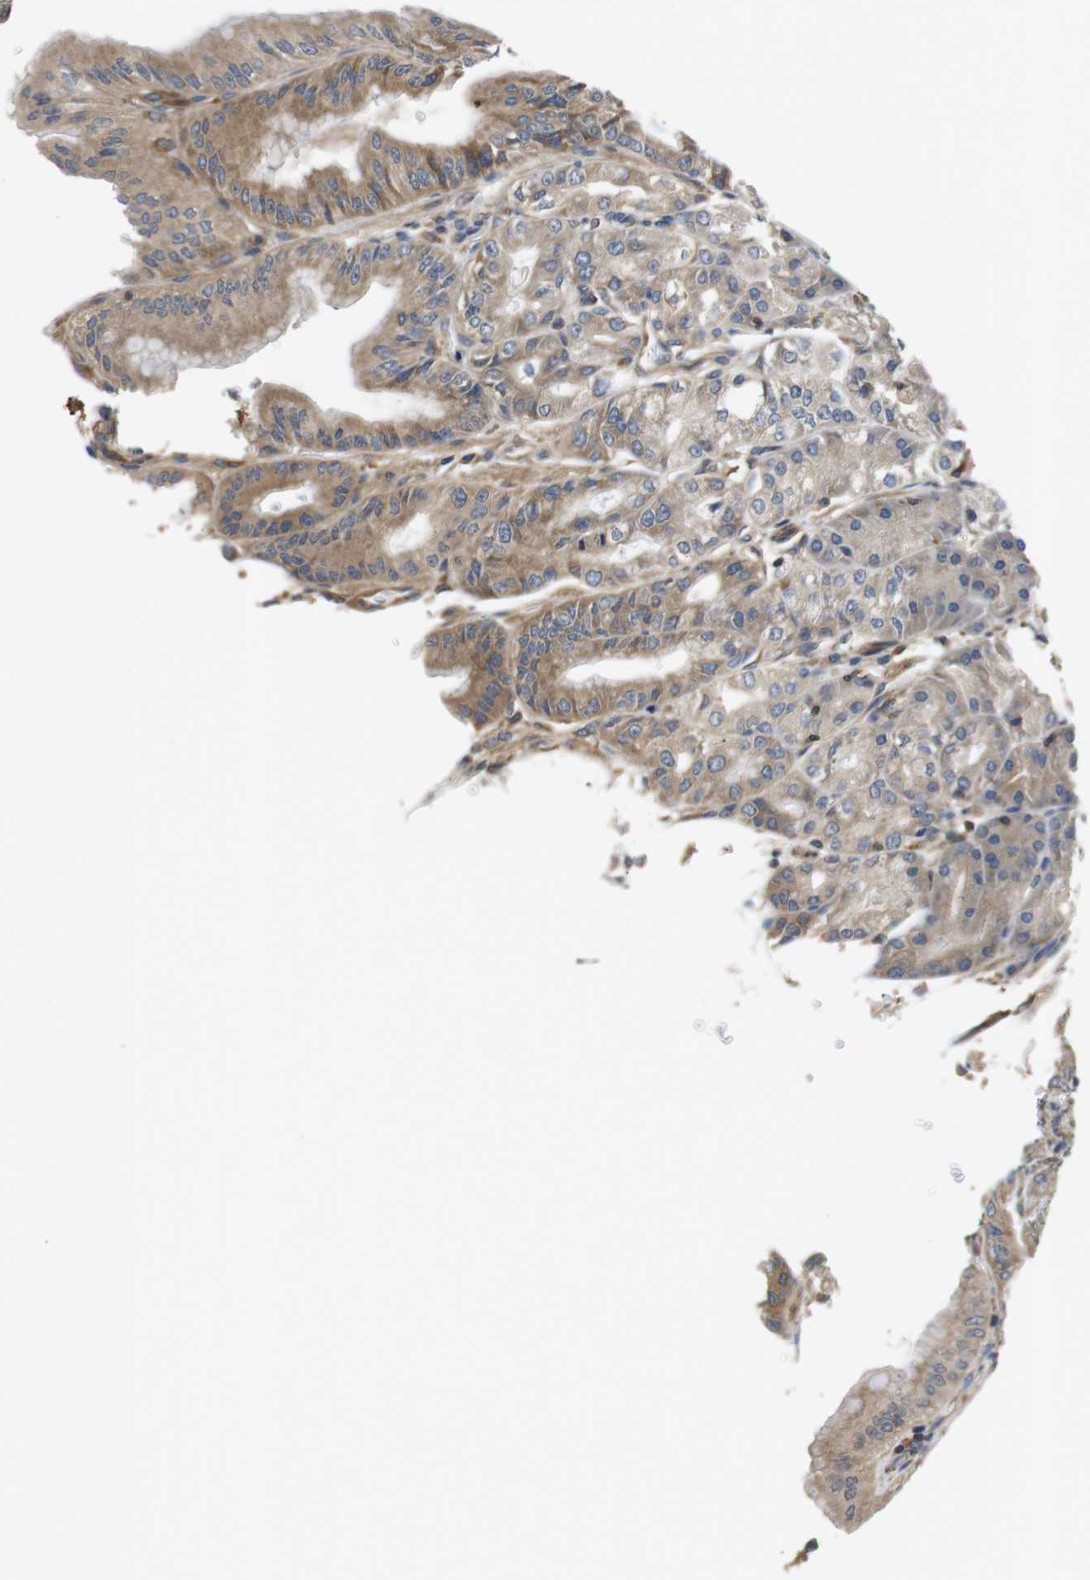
{"staining": {"intensity": "moderate", "quantity": ">75%", "location": "cytoplasmic/membranous"}, "tissue": "stomach", "cell_type": "Glandular cells", "image_type": "normal", "snomed": [{"axis": "morphology", "description": "Normal tissue, NOS"}, {"axis": "topography", "description": "Stomach, lower"}], "caption": "IHC of unremarkable stomach reveals medium levels of moderate cytoplasmic/membranous staining in approximately >75% of glandular cells.", "gene": "HERPUD2", "patient": {"sex": "male", "age": 71}}